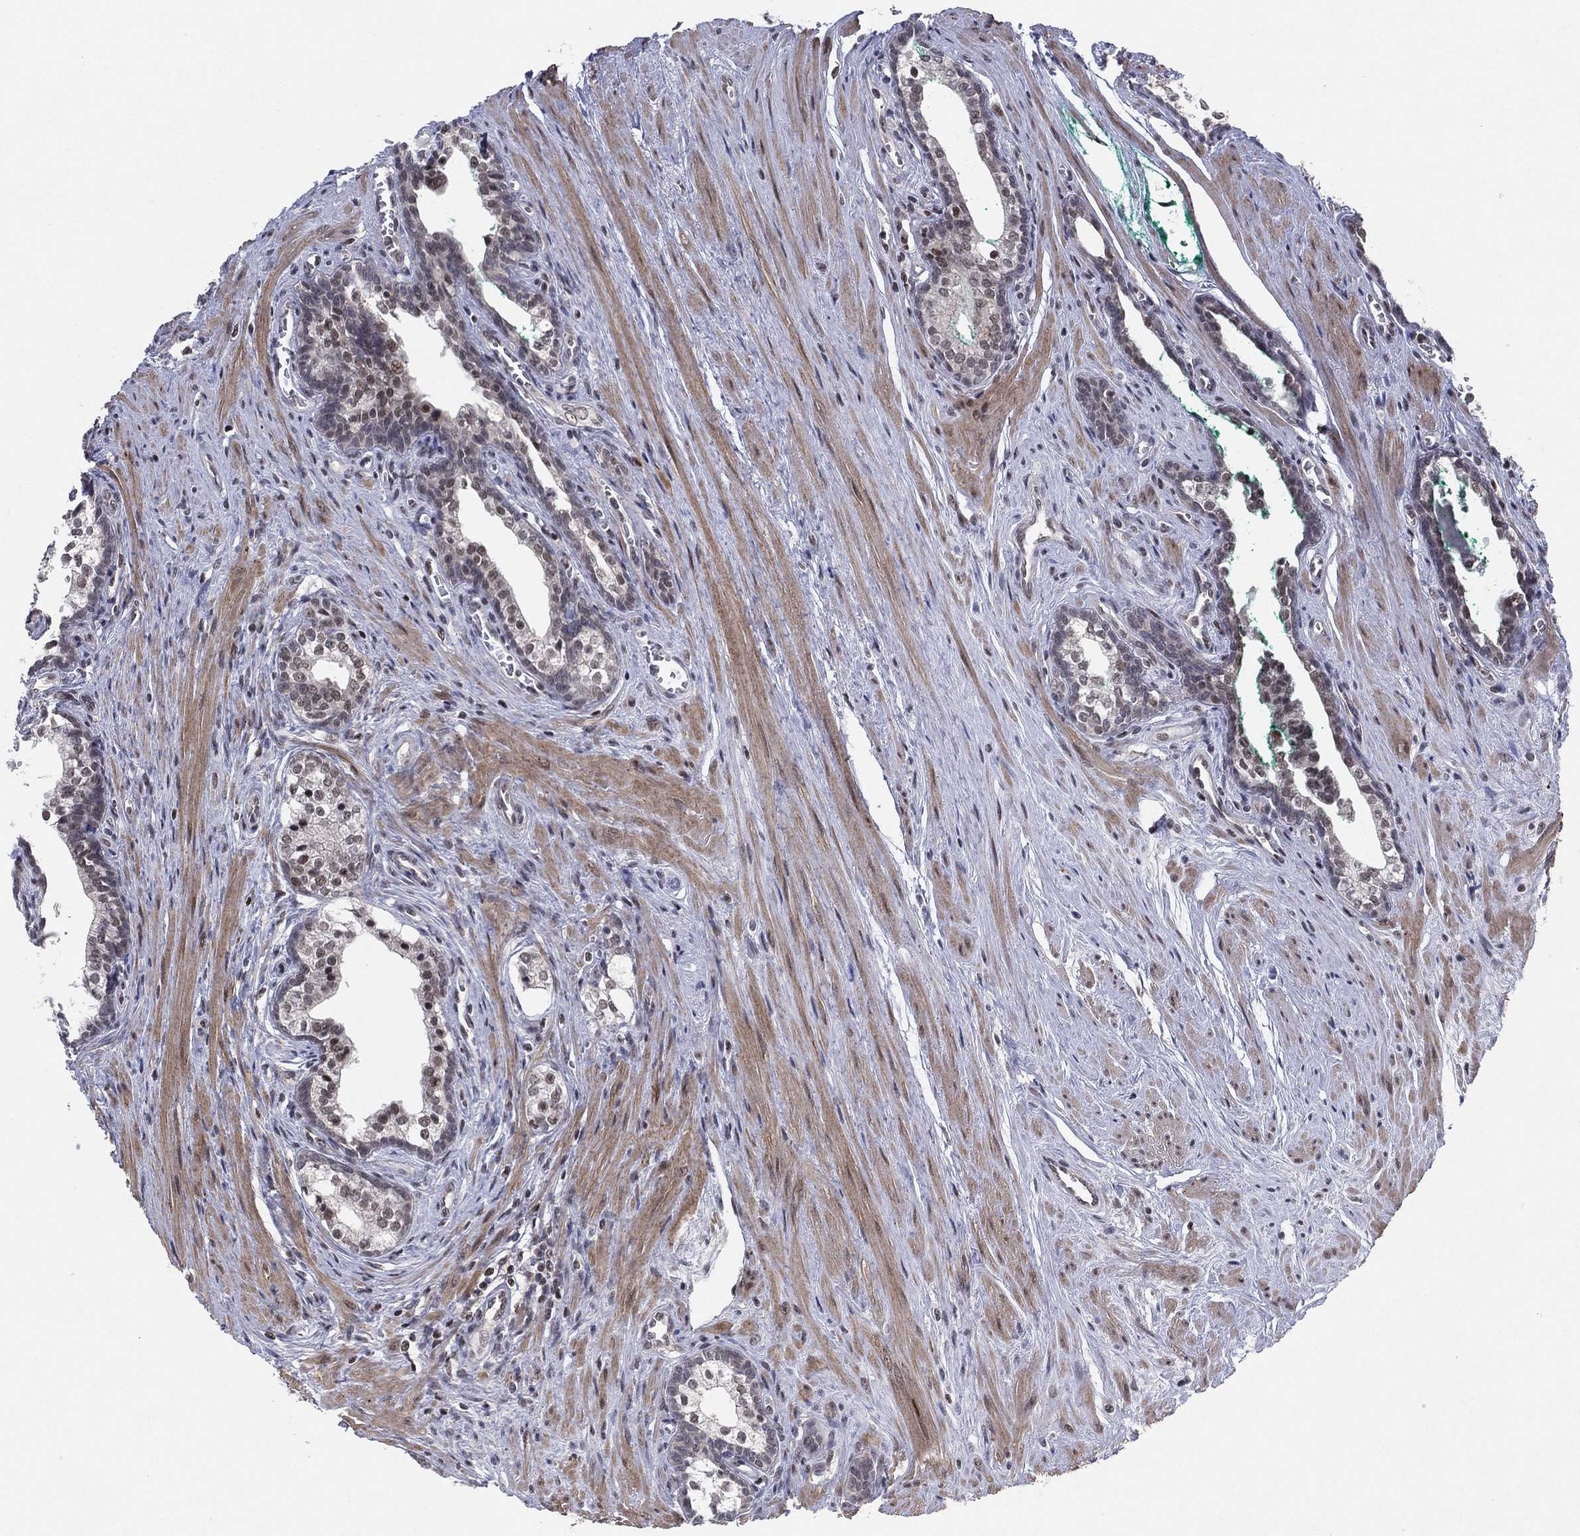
{"staining": {"intensity": "moderate", "quantity": "<25%", "location": "nuclear"}, "tissue": "prostate cancer", "cell_type": "Tumor cells", "image_type": "cancer", "snomed": [{"axis": "morphology", "description": "Adenocarcinoma, NOS"}, {"axis": "morphology", "description": "Adenocarcinoma, High grade"}, {"axis": "topography", "description": "Prostate"}], "caption": "Protein positivity by immunohistochemistry (IHC) exhibits moderate nuclear staining in about <25% of tumor cells in adenocarcinoma (prostate).", "gene": "DGCR8", "patient": {"sex": "male", "age": 61}}